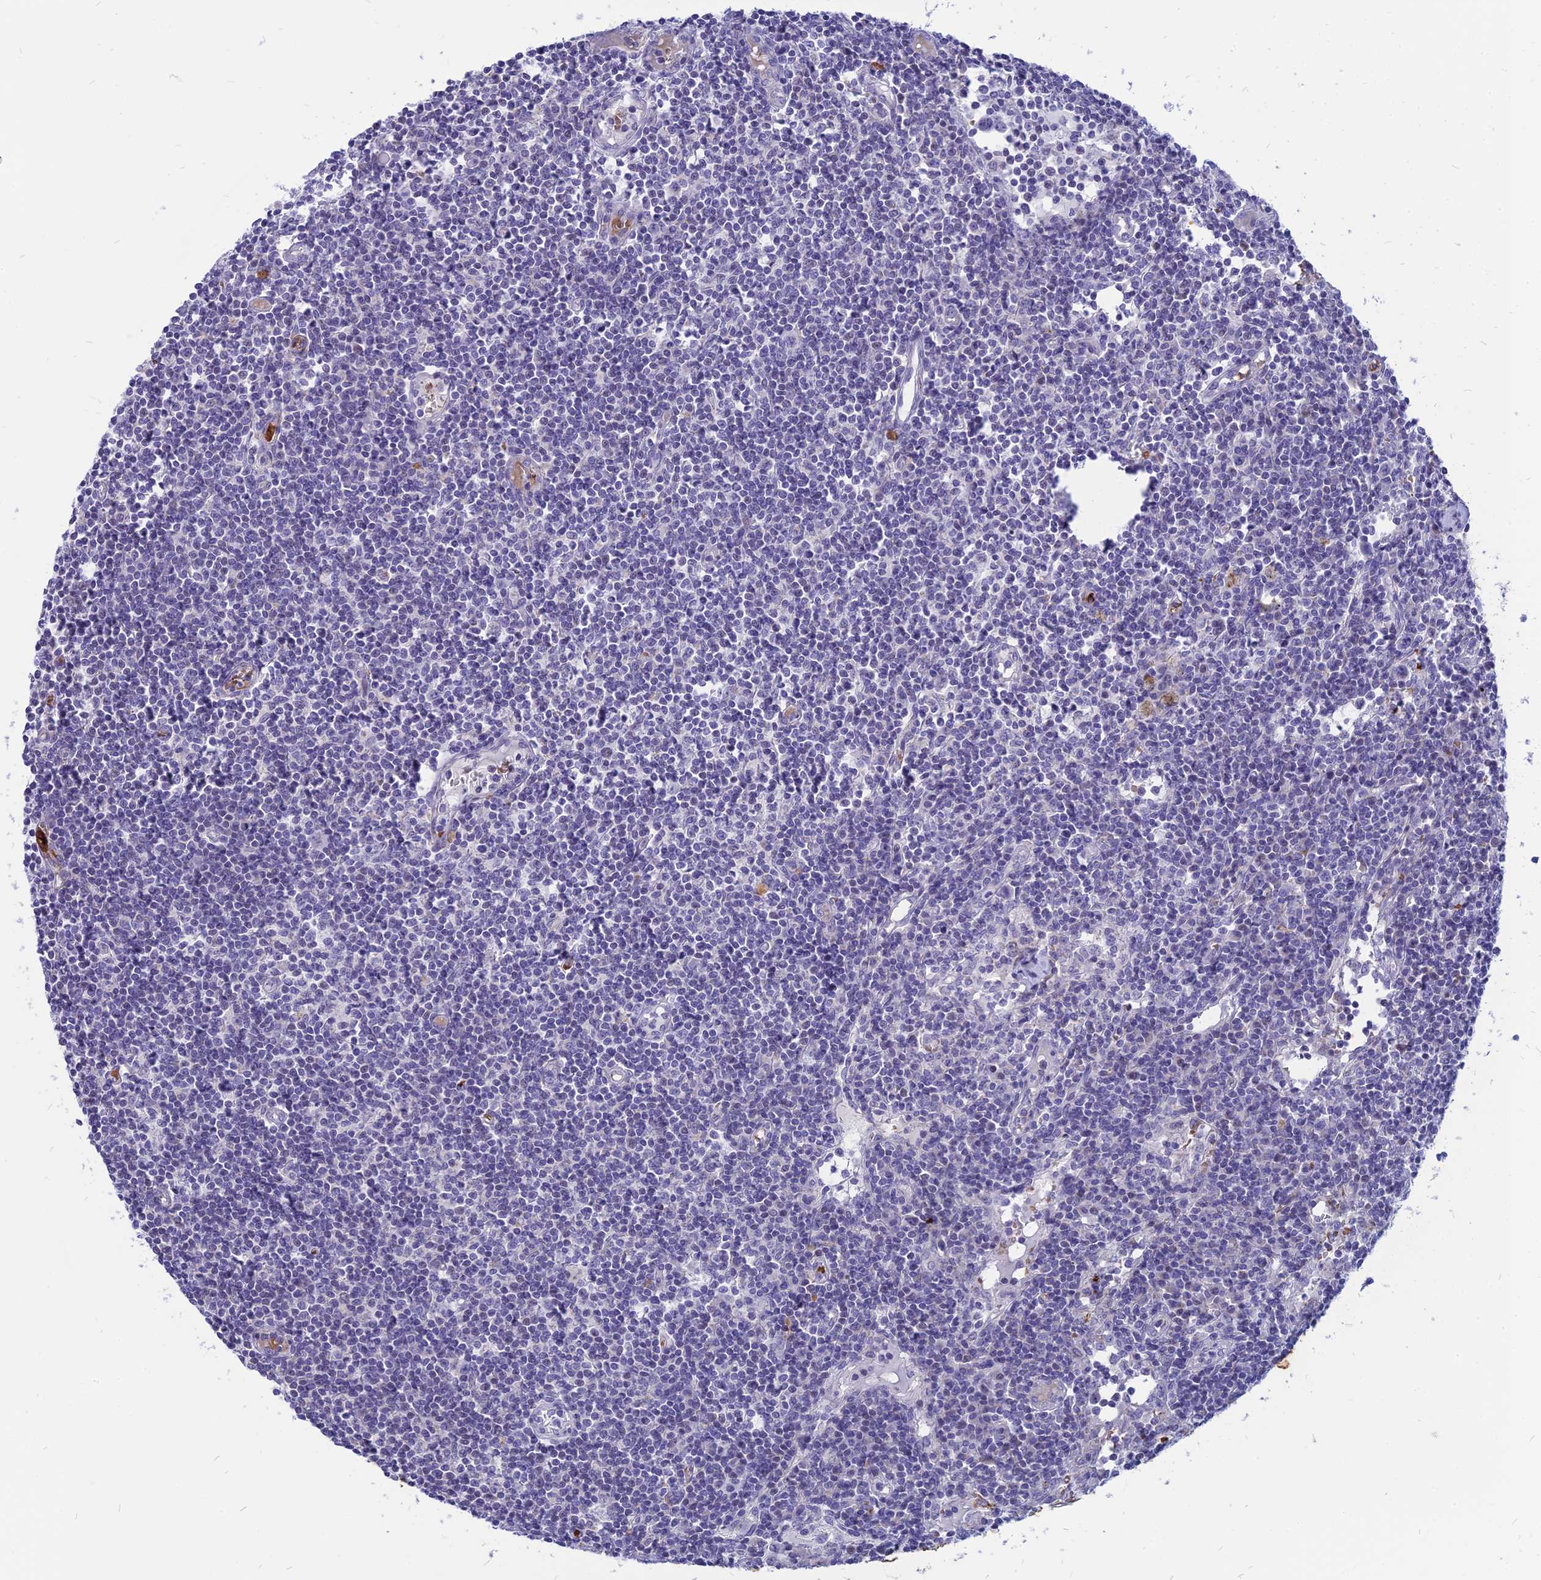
{"staining": {"intensity": "negative", "quantity": "none", "location": "none"}, "tissue": "lymph node", "cell_type": "Germinal center cells", "image_type": "normal", "snomed": [{"axis": "morphology", "description": "Normal tissue, NOS"}, {"axis": "topography", "description": "Lymph node"}], "caption": "Immunohistochemistry (IHC) micrograph of normal lymph node stained for a protein (brown), which shows no expression in germinal center cells.", "gene": "HHAT", "patient": {"sex": "female", "age": 55}}